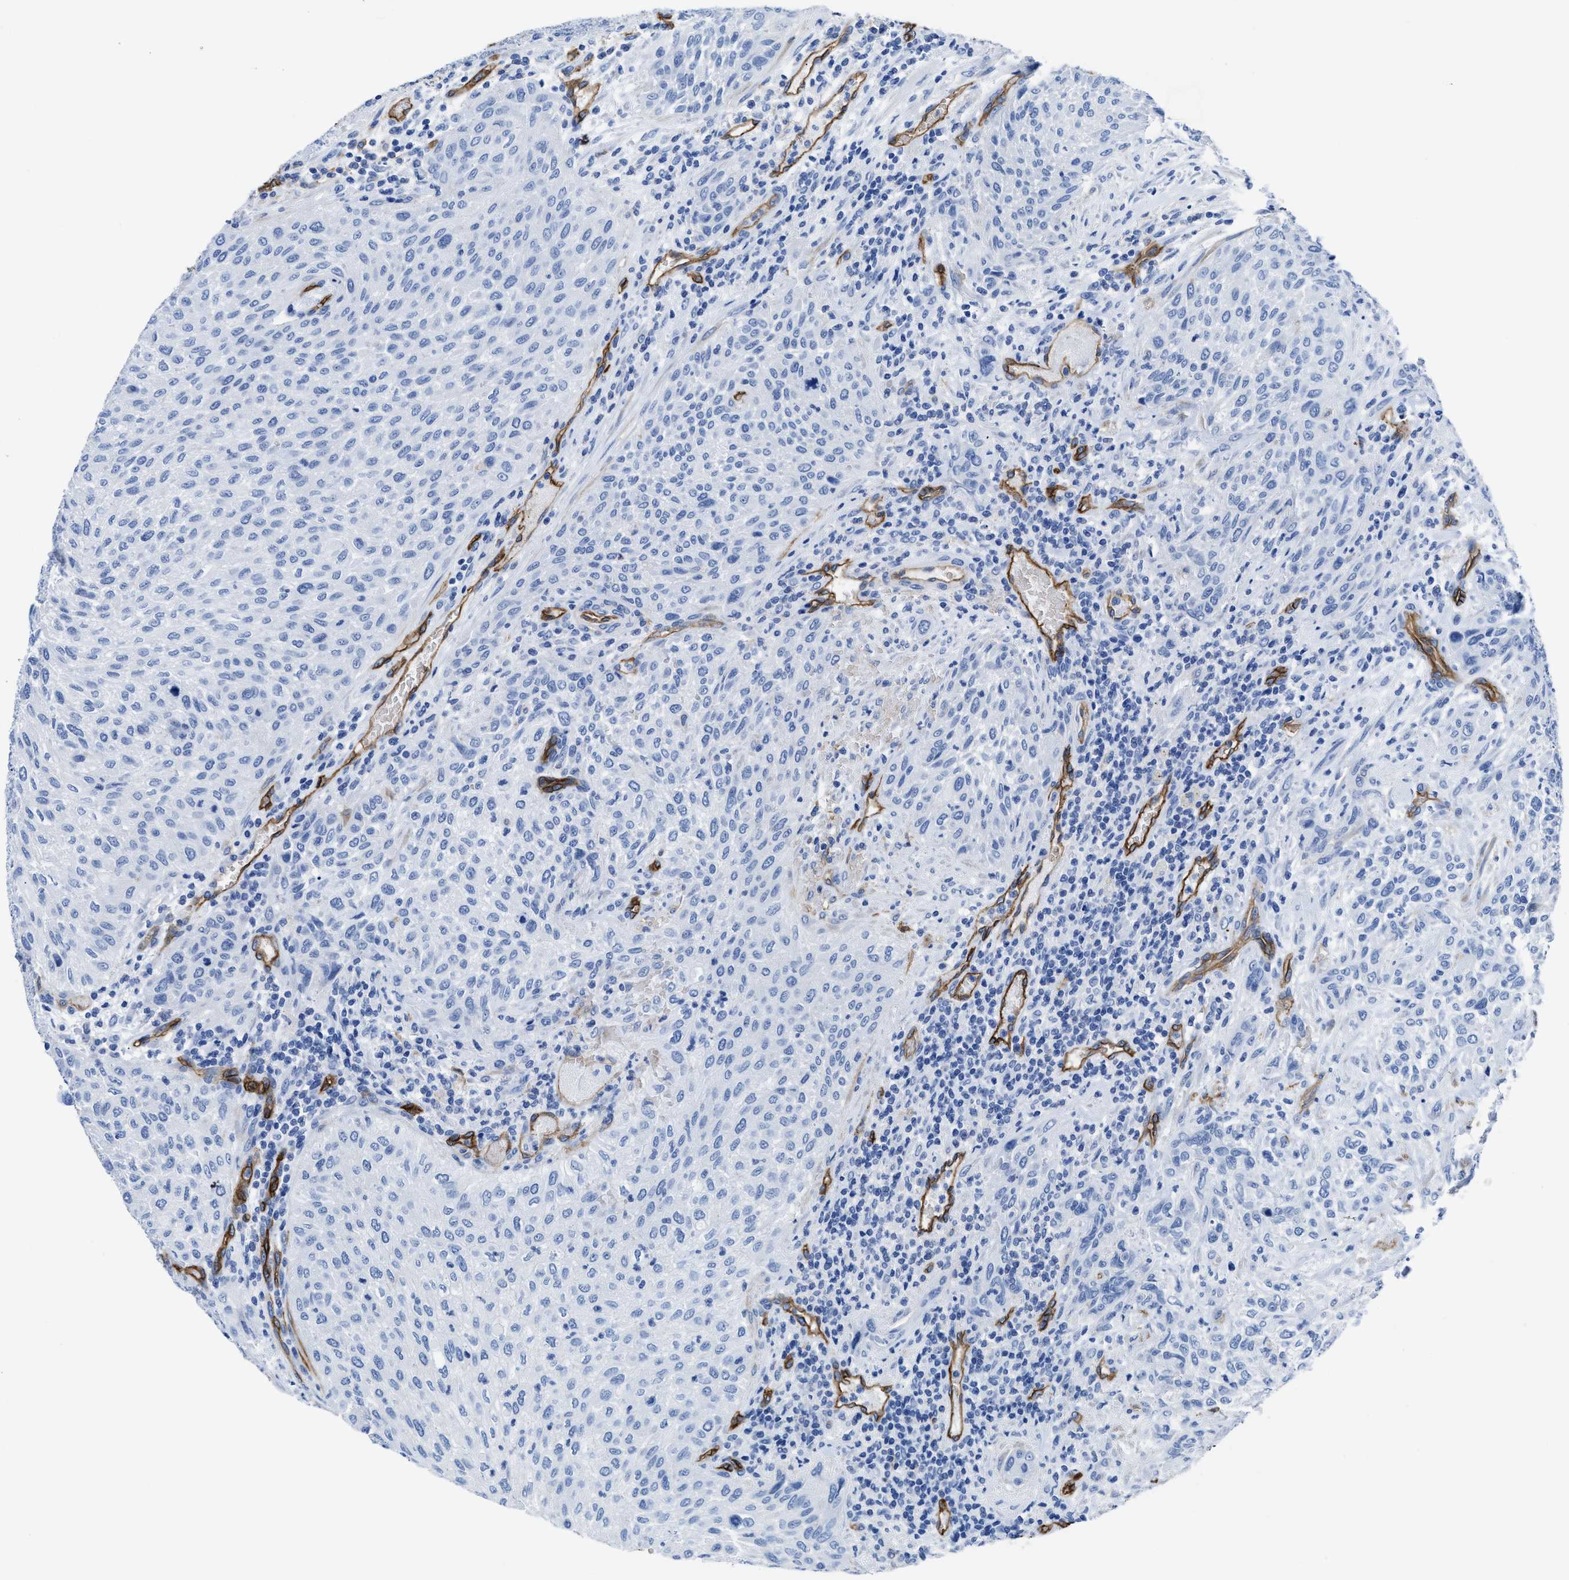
{"staining": {"intensity": "negative", "quantity": "none", "location": "none"}, "tissue": "urothelial cancer", "cell_type": "Tumor cells", "image_type": "cancer", "snomed": [{"axis": "morphology", "description": "Urothelial carcinoma, Low grade"}, {"axis": "morphology", "description": "Urothelial carcinoma, High grade"}, {"axis": "topography", "description": "Urinary bladder"}], "caption": "An immunohistochemistry micrograph of urothelial cancer is shown. There is no staining in tumor cells of urothelial cancer.", "gene": "AQP1", "patient": {"sex": "male", "age": 35}}